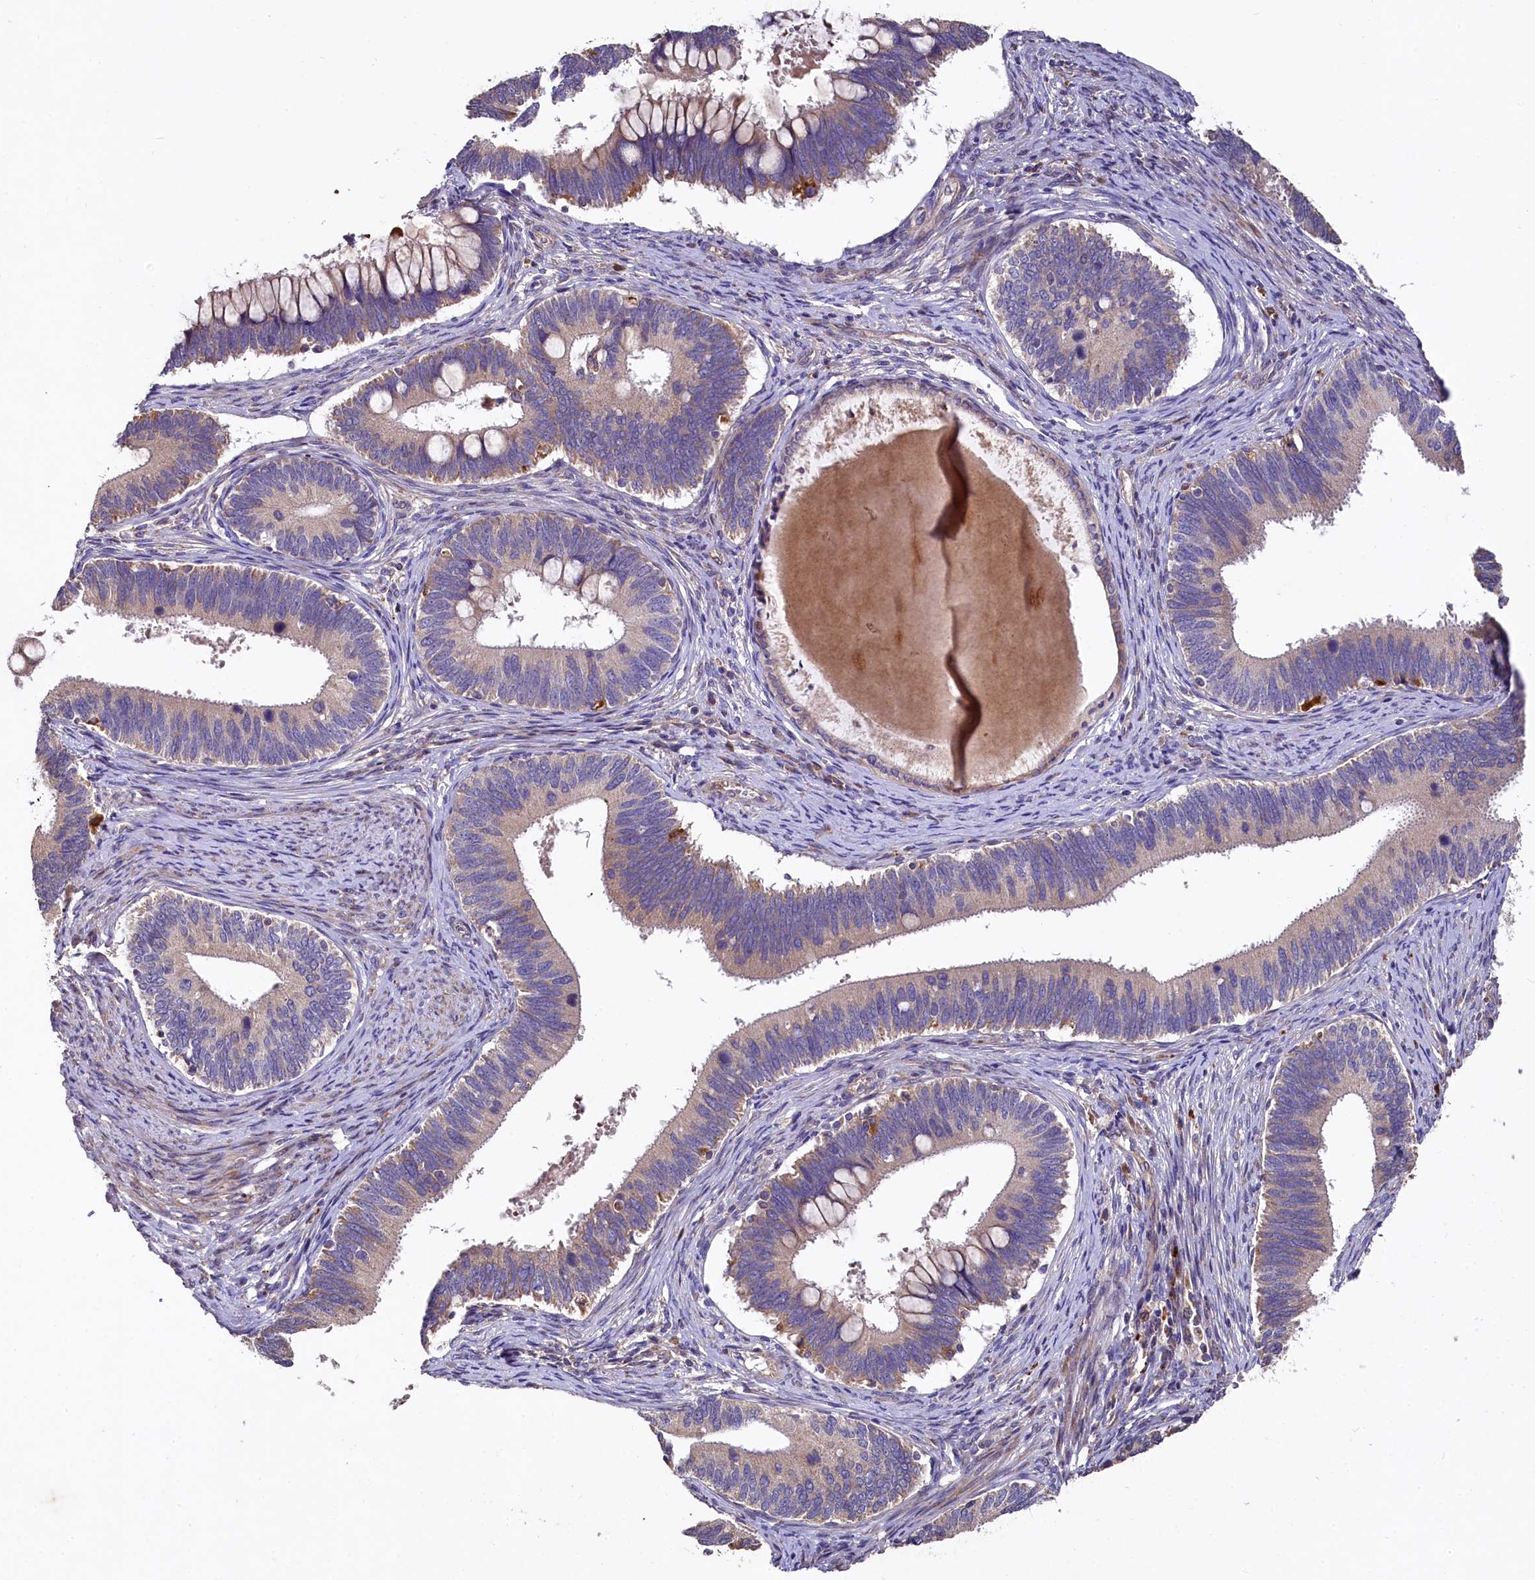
{"staining": {"intensity": "moderate", "quantity": "<25%", "location": "cytoplasmic/membranous"}, "tissue": "cervical cancer", "cell_type": "Tumor cells", "image_type": "cancer", "snomed": [{"axis": "morphology", "description": "Adenocarcinoma, NOS"}, {"axis": "topography", "description": "Cervix"}], "caption": "Protein expression analysis of adenocarcinoma (cervical) exhibits moderate cytoplasmic/membranous expression in approximately <25% of tumor cells. (IHC, brightfield microscopy, high magnification).", "gene": "SPRYD3", "patient": {"sex": "female", "age": 42}}